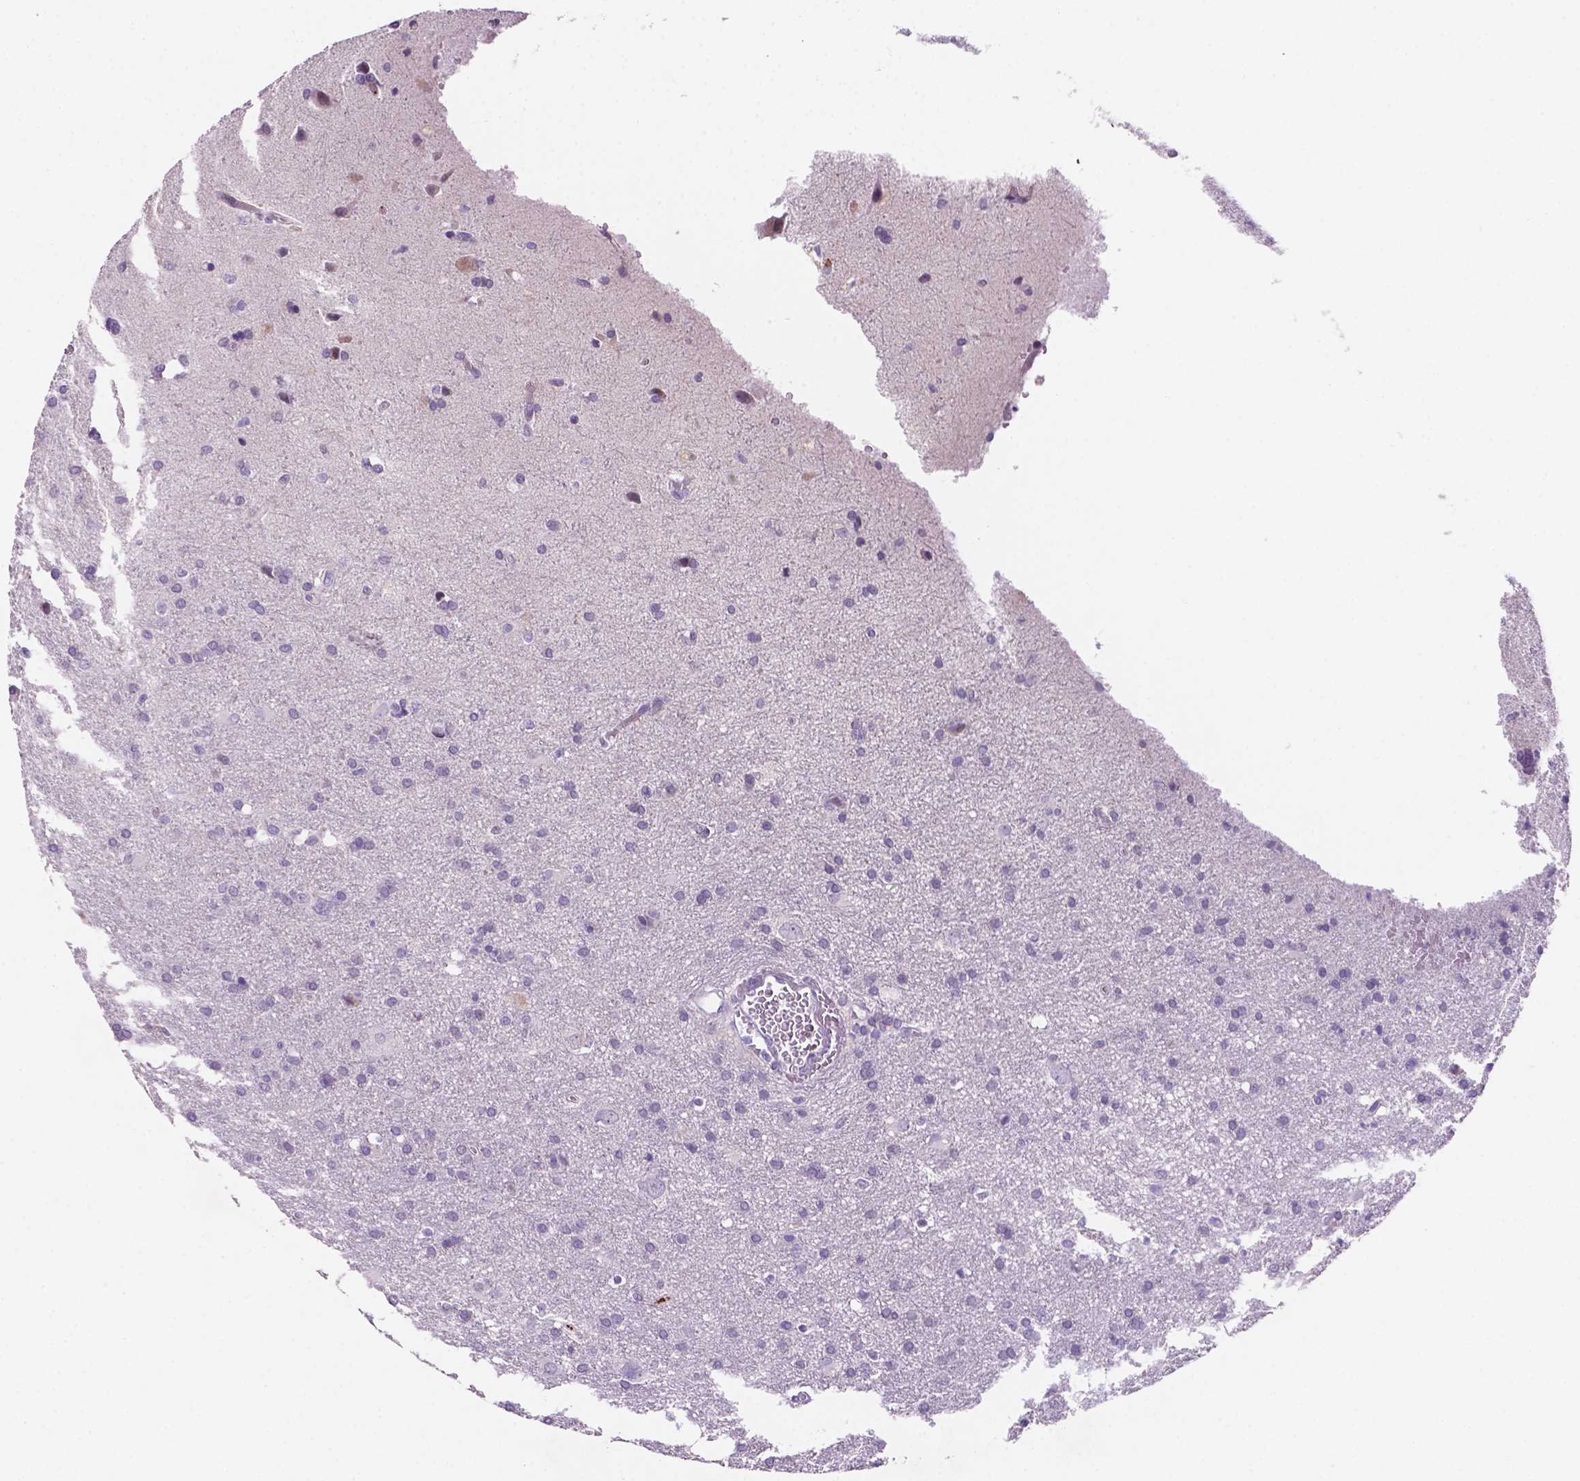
{"staining": {"intensity": "negative", "quantity": "none", "location": "none"}, "tissue": "glioma", "cell_type": "Tumor cells", "image_type": "cancer", "snomed": [{"axis": "morphology", "description": "Glioma, malignant, Low grade"}, {"axis": "topography", "description": "Brain"}], "caption": "This is an IHC image of human glioma. There is no positivity in tumor cells.", "gene": "EBLN2", "patient": {"sex": "male", "age": 66}}